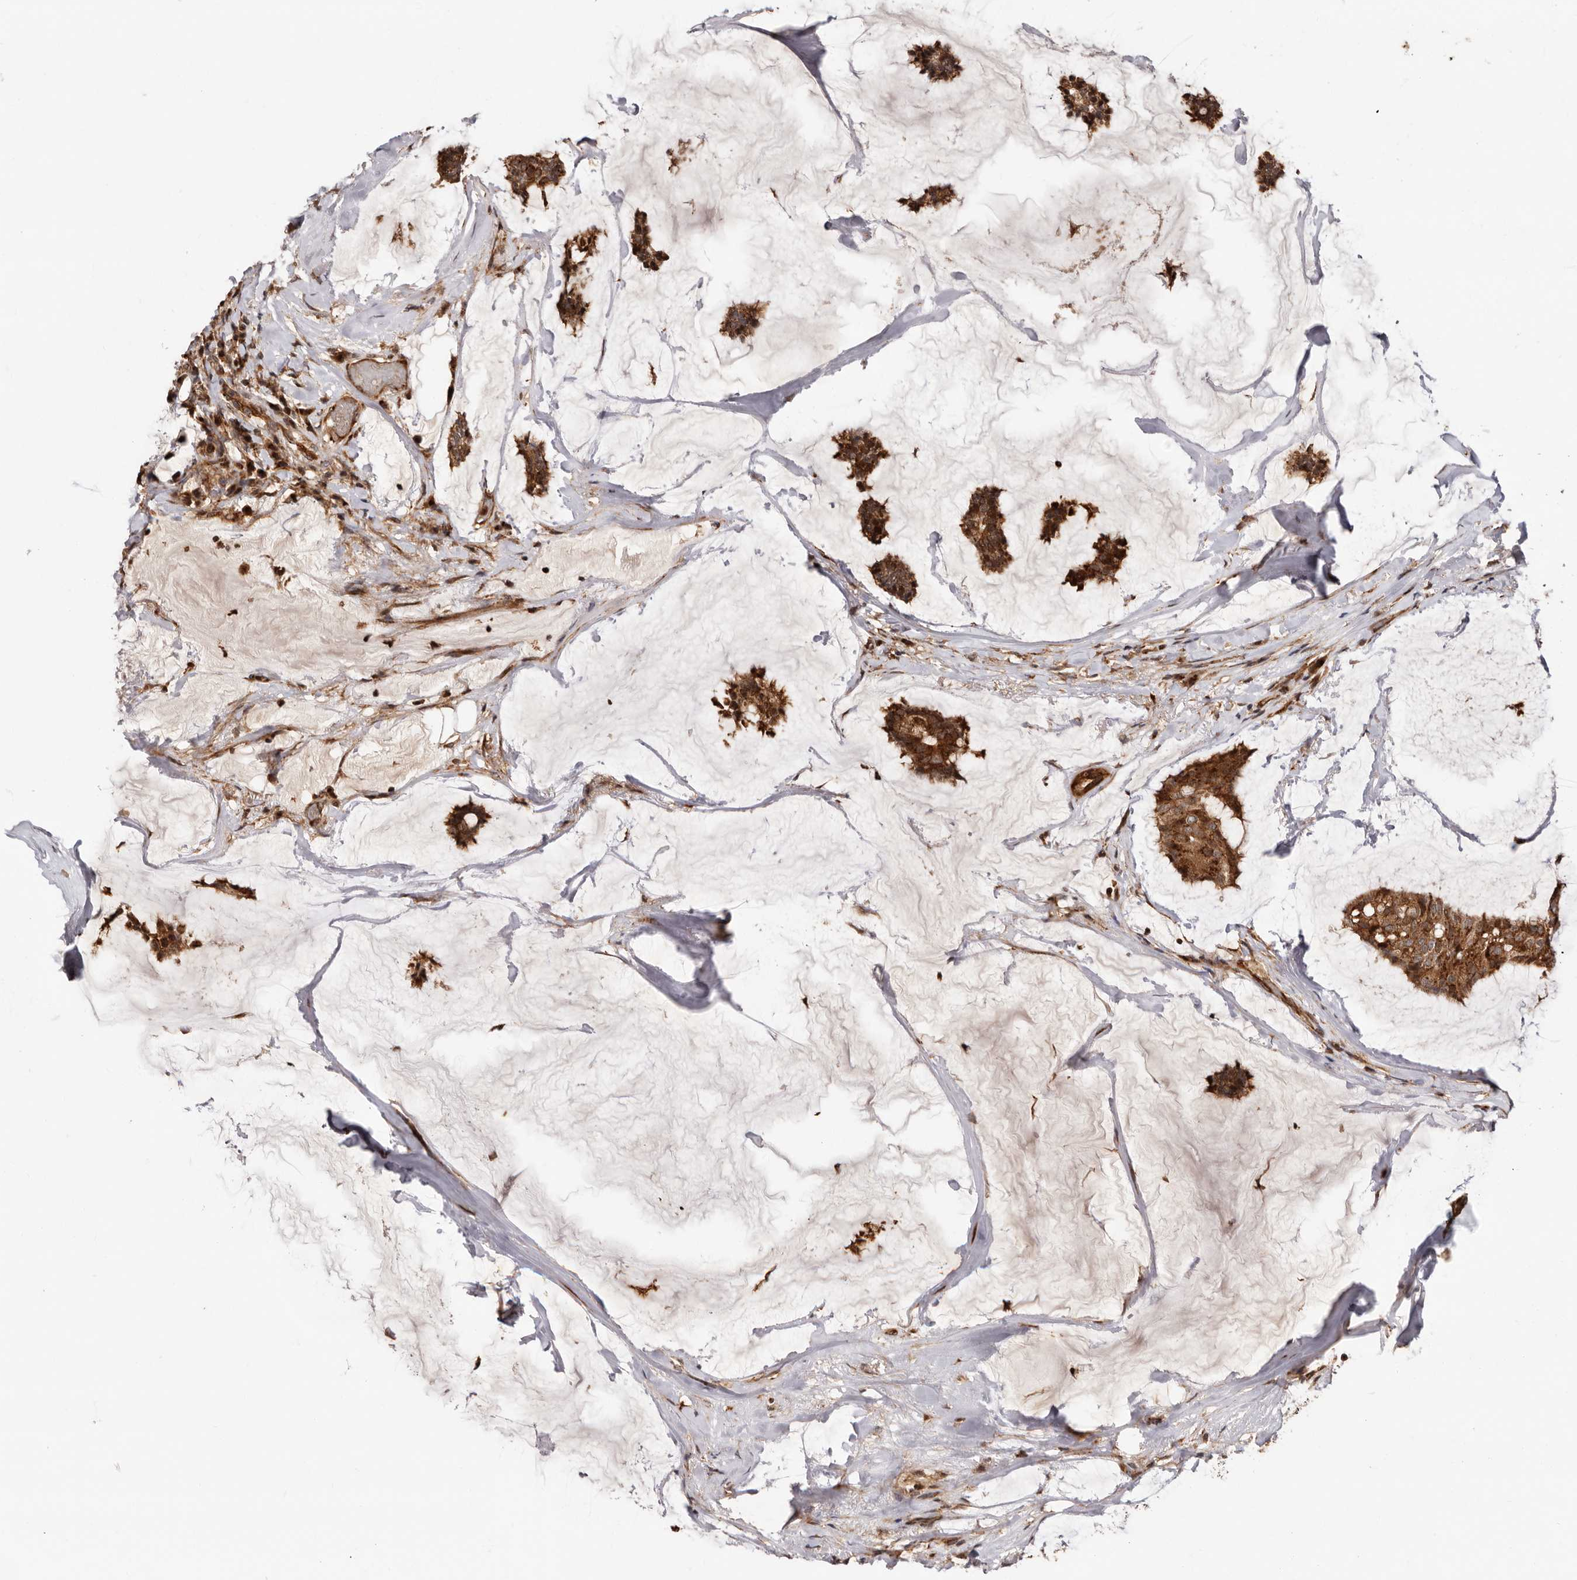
{"staining": {"intensity": "strong", "quantity": ">75%", "location": "cytoplasmic/membranous"}, "tissue": "breast cancer", "cell_type": "Tumor cells", "image_type": "cancer", "snomed": [{"axis": "morphology", "description": "Duct carcinoma"}, {"axis": "topography", "description": "Breast"}], "caption": "Human breast cancer (infiltrating ductal carcinoma) stained with a protein marker shows strong staining in tumor cells.", "gene": "GPR27", "patient": {"sex": "female", "age": 93}}